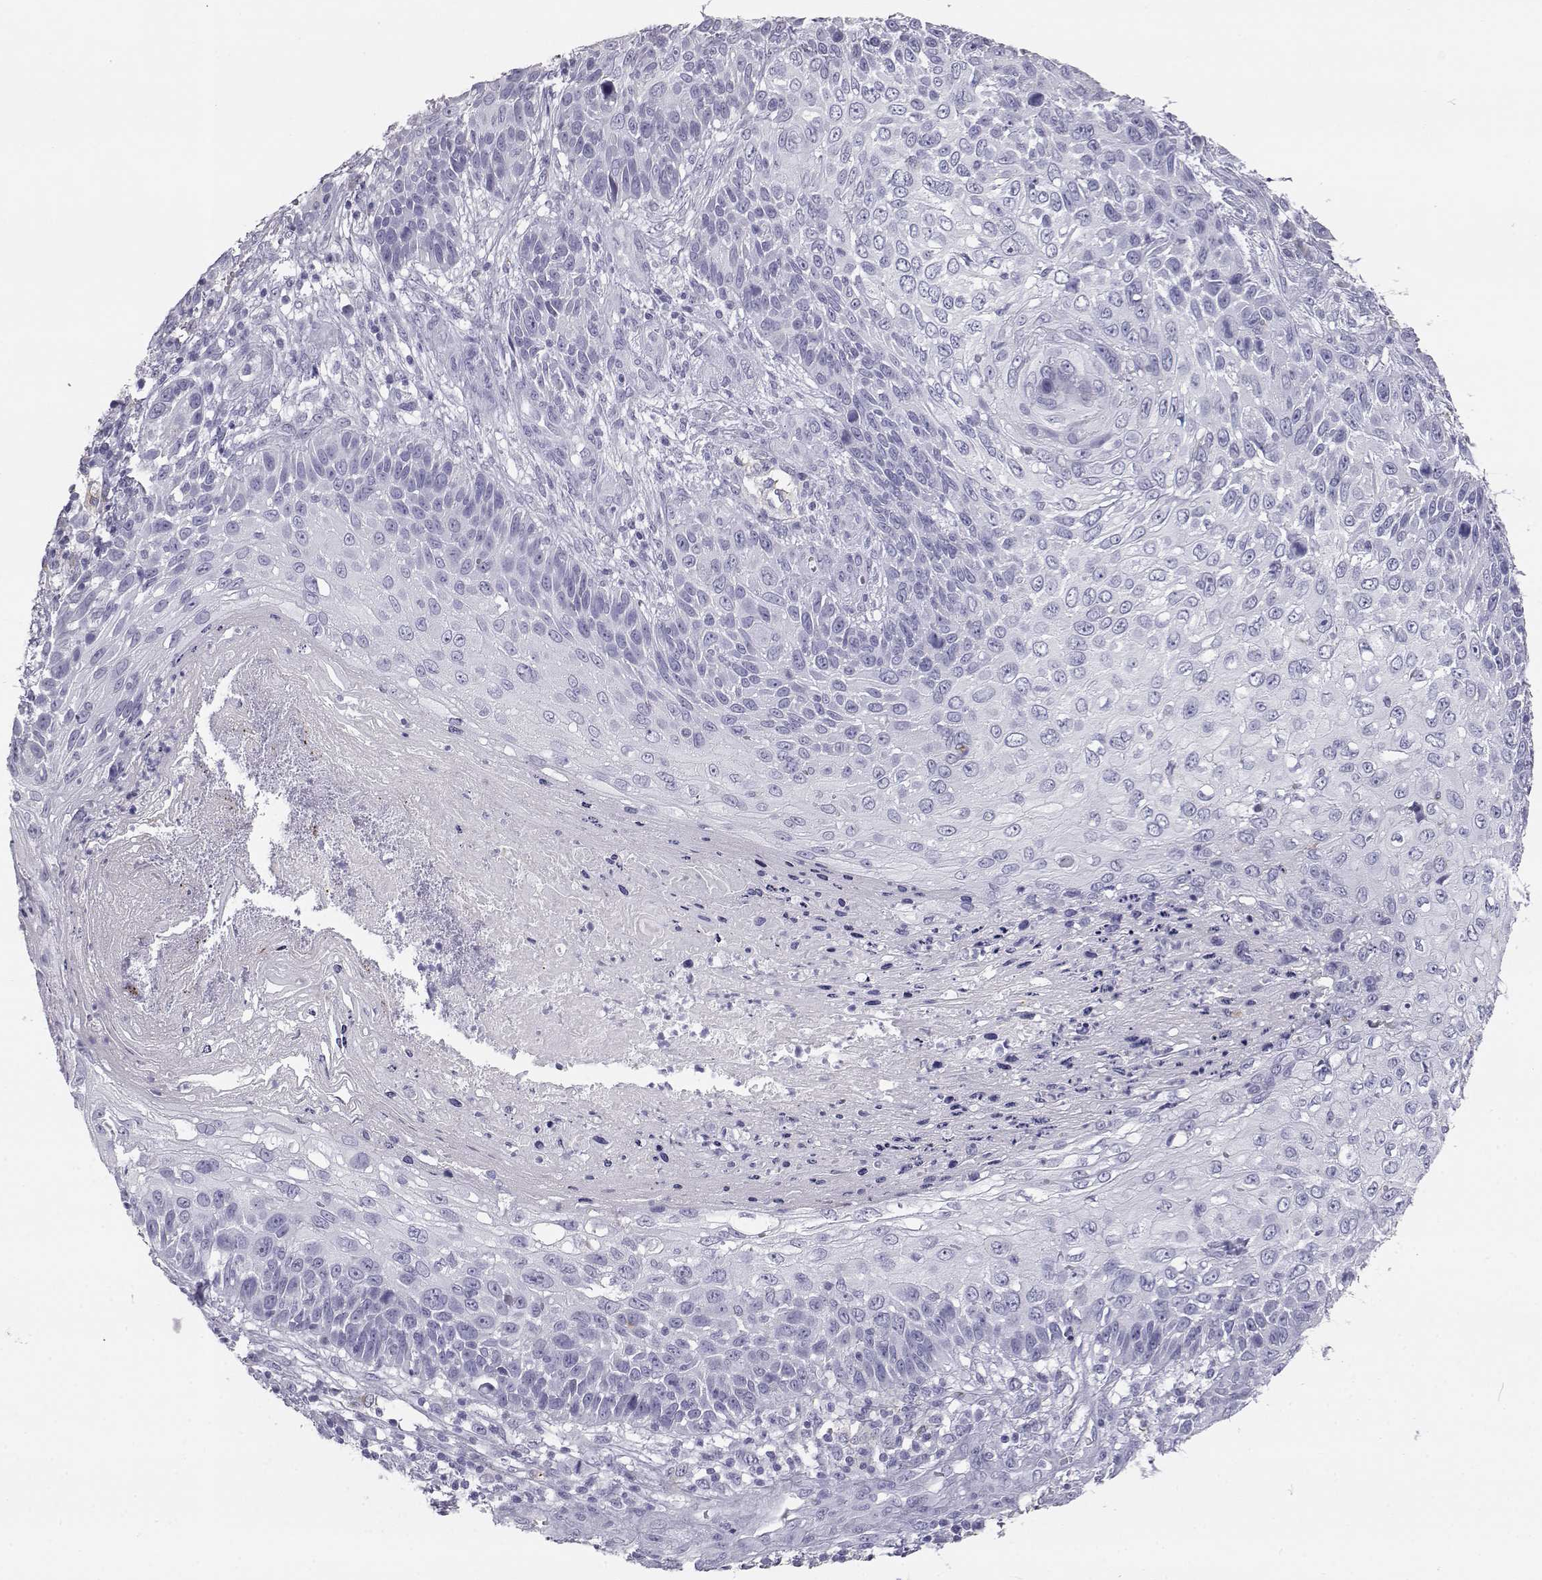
{"staining": {"intensity": "negative", "quantity": "none", "location": "none"}, "tissue": "skin cancer", "cell_type": "Tumor cells", "image_type": "cancer", "snomed": [{"axis": "morphology", "description": "Squamous cell carcinoma, NOS"}, {"axis": "topography", "description": "Skin"}], "caption": "Photomicrograph shows no protein expression in tumor cells of skin cancer (squamous cell carcinoma) tissue.", "gene": "ITLN2", "patient": {"sex": "male", "age": 92}}